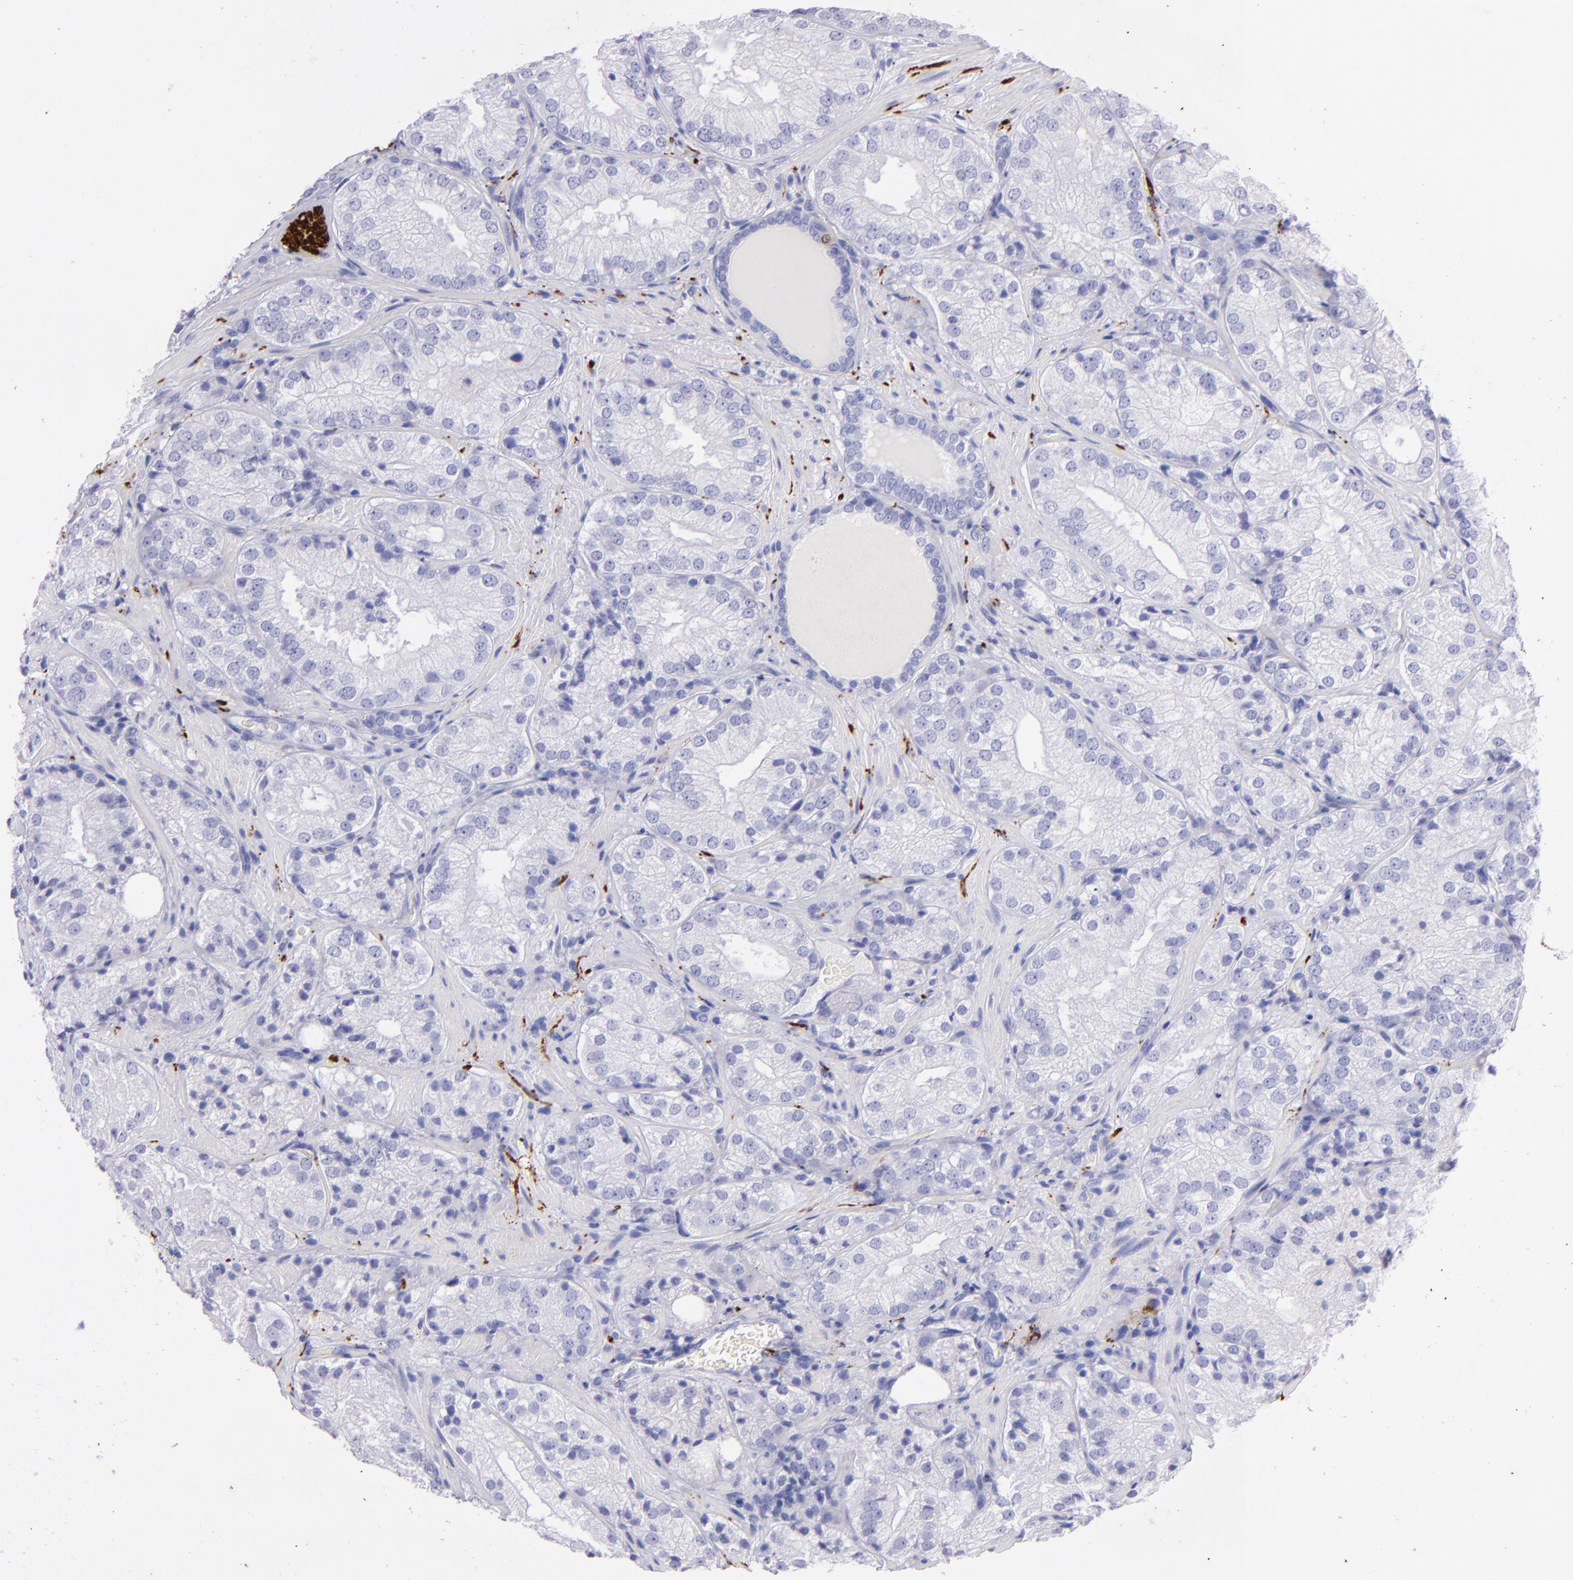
{"staining": {"intensity": "negative", "quantity": "none", "location": "none"}, "tissue": "prostate cancer", "cell_type": "Tumor cells", "image_type": "cancer", "snomed": [{"axis": "morphology", "description": "Adenocarcinoma, Low grade"}, {"axis": "topography", "description": "Prostate"}], "caption": "Immunohistochemistry (IHC) image of adenocarcinoma (low-grade) (prostate) stained for a protein (brown), which reveals no positivity in tumor cells.", "gene": "UCHL1", "patient": {"sex": "male", "age": 60}}